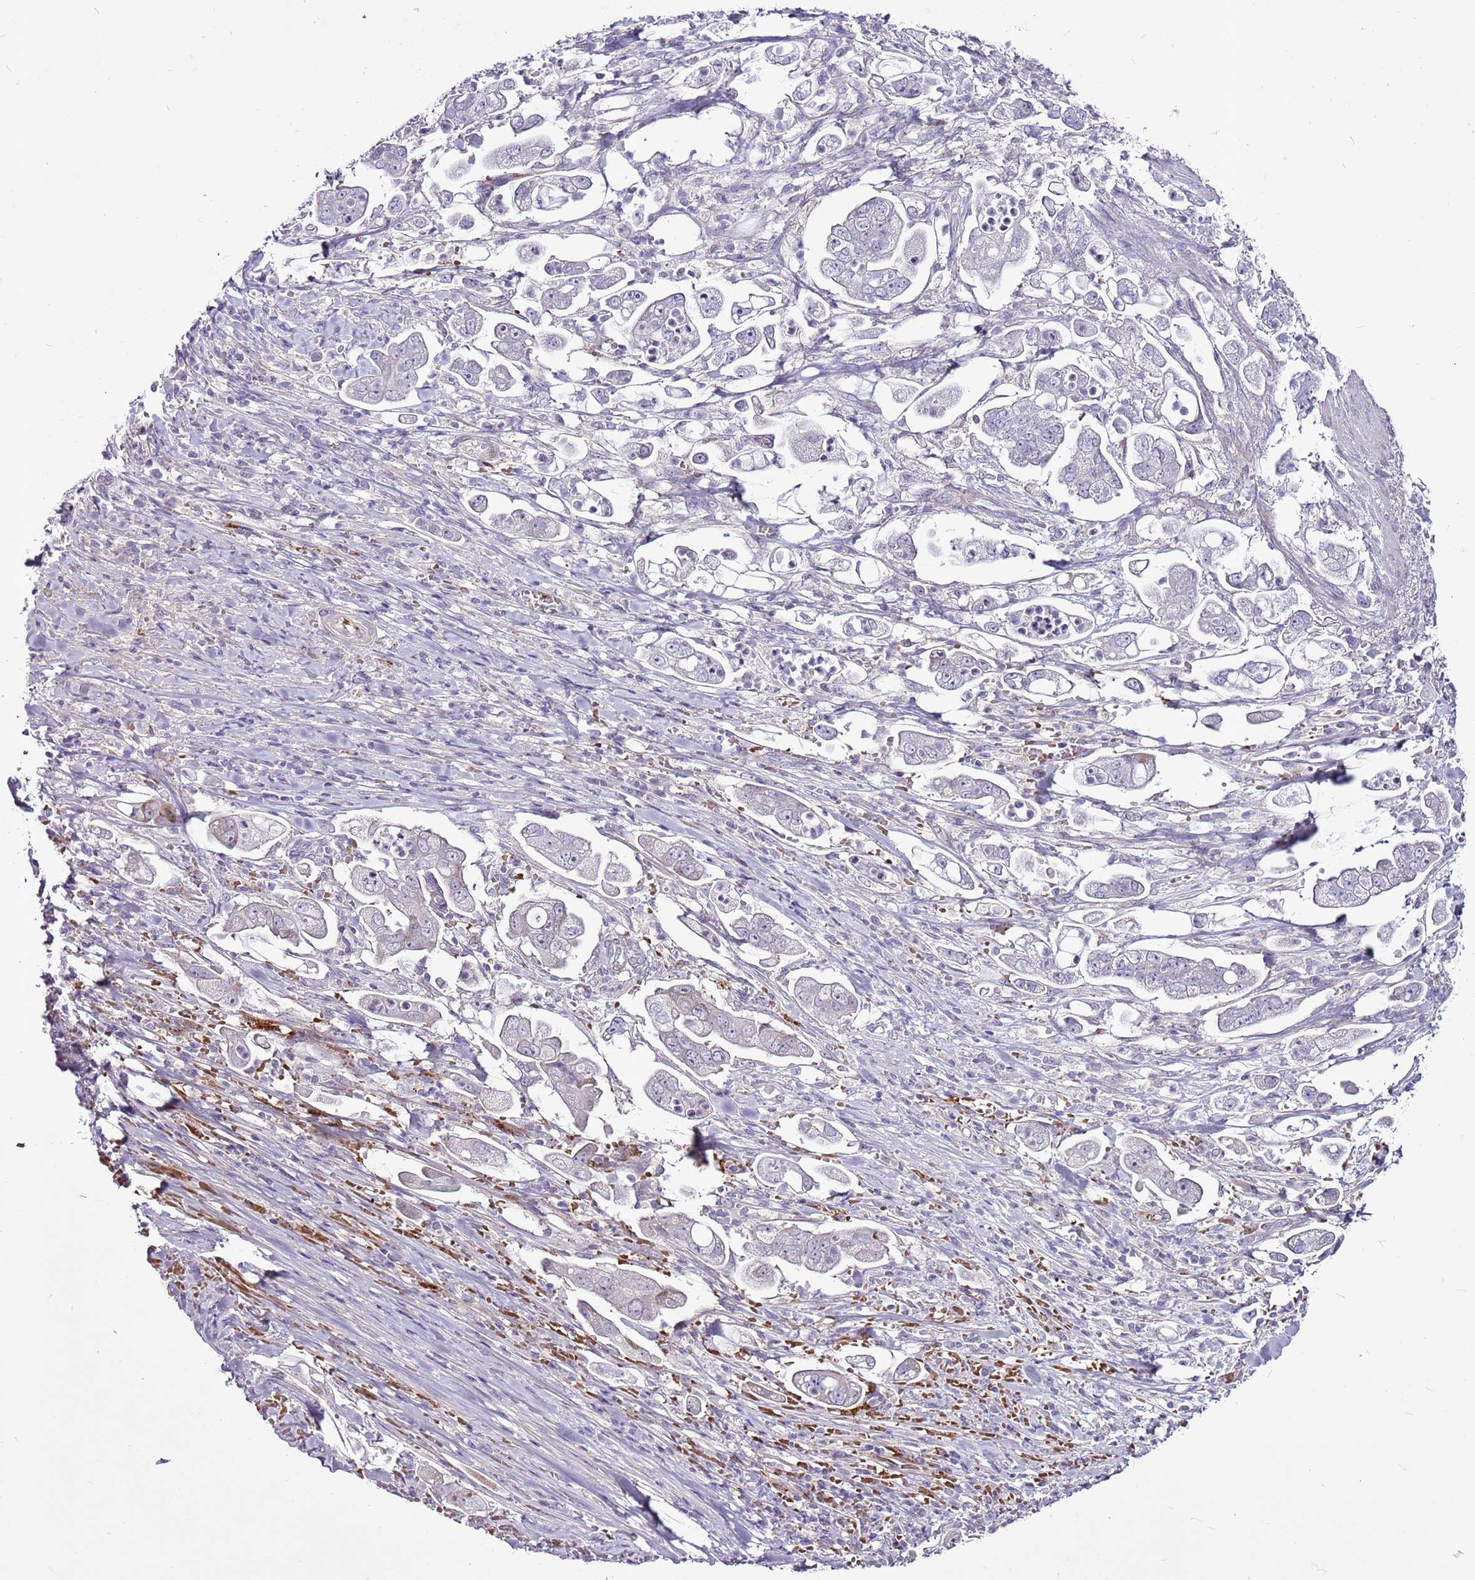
{"staining": {"intensity": "negative", "quantity": "none", "location": "none"}, "tissue": "stomach cancer", "cell_type": "Tumor cells", "image_type": "cancer", "snomed": [{"axis": "morphology", "description": "Adenocarcinoma, NOS"}, {"axis": "topography", "description": "Stomach"}], "caption": "Tumor cells show no significant positivity in stomach adenocarcinoma.", "gene": "CHAC2", "patient": {"sex": "male", "age": 62}}